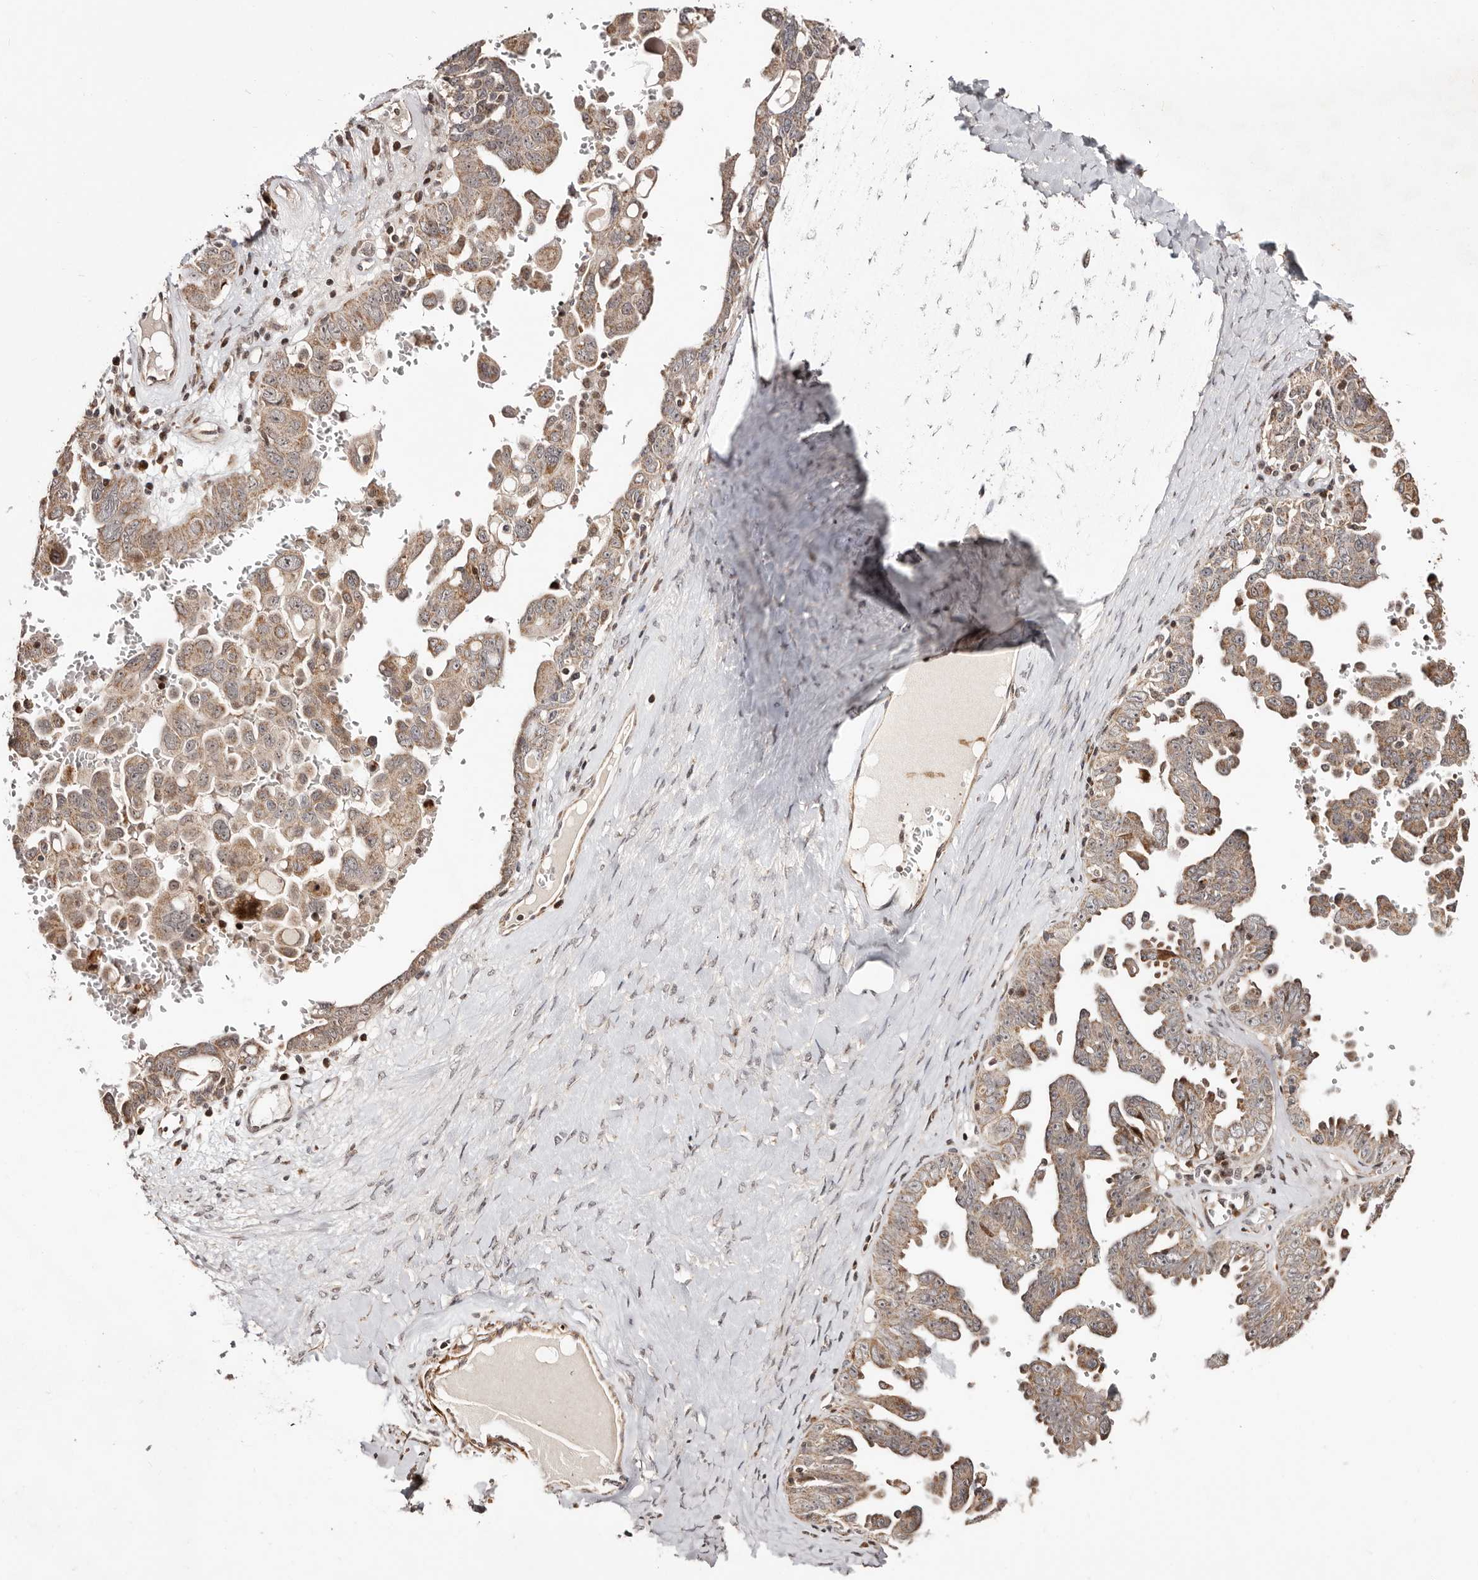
{"staining": {"intensity": "moderate", "quantity": ">75%", "location": "cytoplasmic/membranous"}, "tissue": "ovarian cancer", "cell_type": "Tumor cells", "image_type": "cancer", "snomed": [{"axis": "morphology", "description": "Carcinoma, endometroid"}, {"axis": "topography", "description": "Ovary"}], "caption": "Immunohistochemistry (DAB (3,3'-diaminobenzidine)) staining of endometroid carcinoma (ovarian) displays moderate cytoplasmic/membranous protein staining in approximately >75% of tumor cells.", "gene": "HIVEP3", "patient": {"sex": "female", "age": 62}}